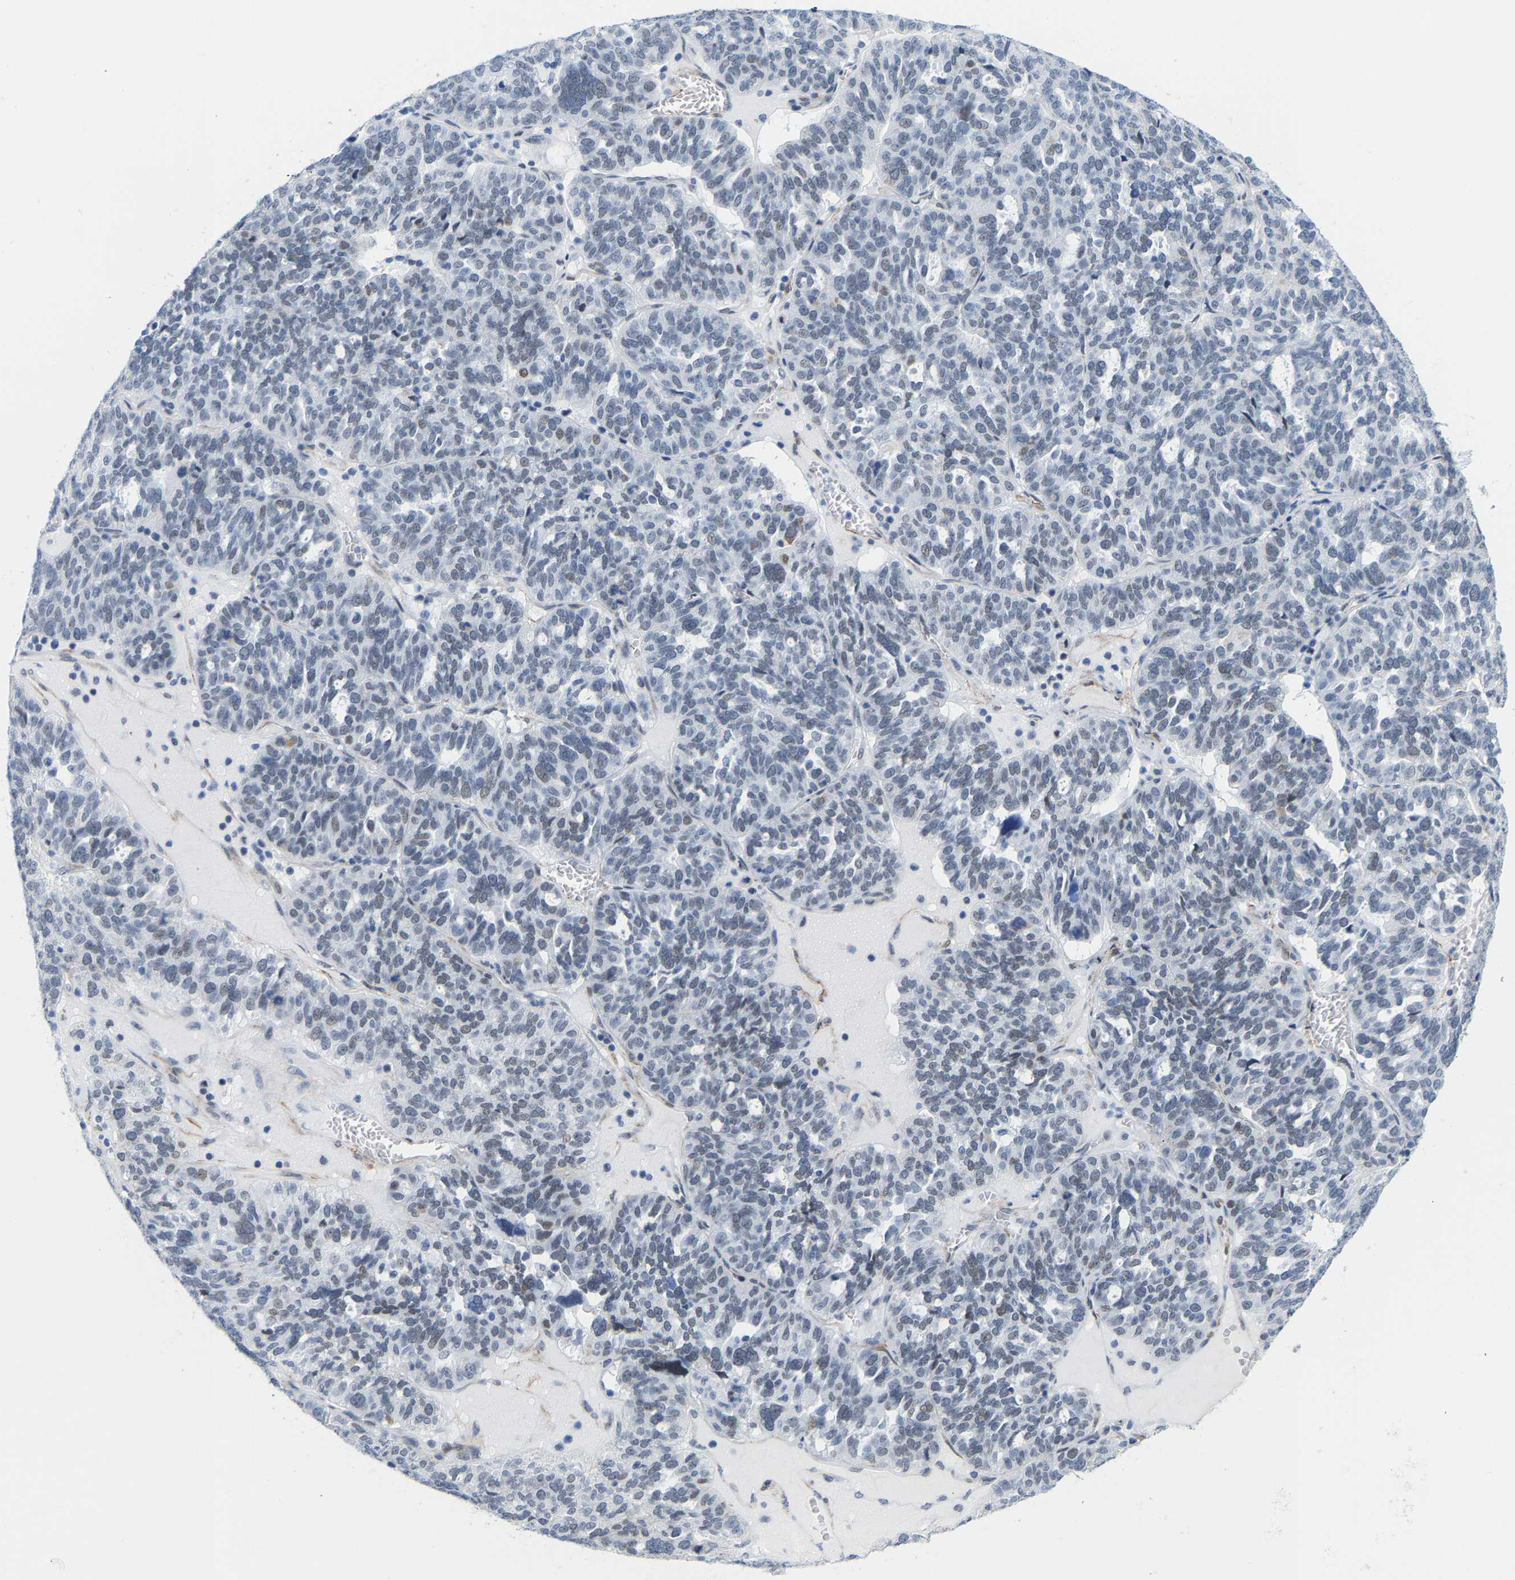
{"staining": {"intensity": "weak", "quantity": "<25%", "location": "nuclear"}, "tissue": "ovarian cancer", "cell_type": "Tumor cells", "image_type": "cancer", "snomed": [{"axis": "morphology", "description": "Cystadenocarcinoma, serous, NOS"}, {"axis": "topography", "description": "Ovary"}], "caption": "Ovarian serous cystadenocarcinoma was stained to show a protein in brown. There is no significant staining in tumor cells.", "gene": "FAM180A", "patient": {"sex": "female", "age": 59}}